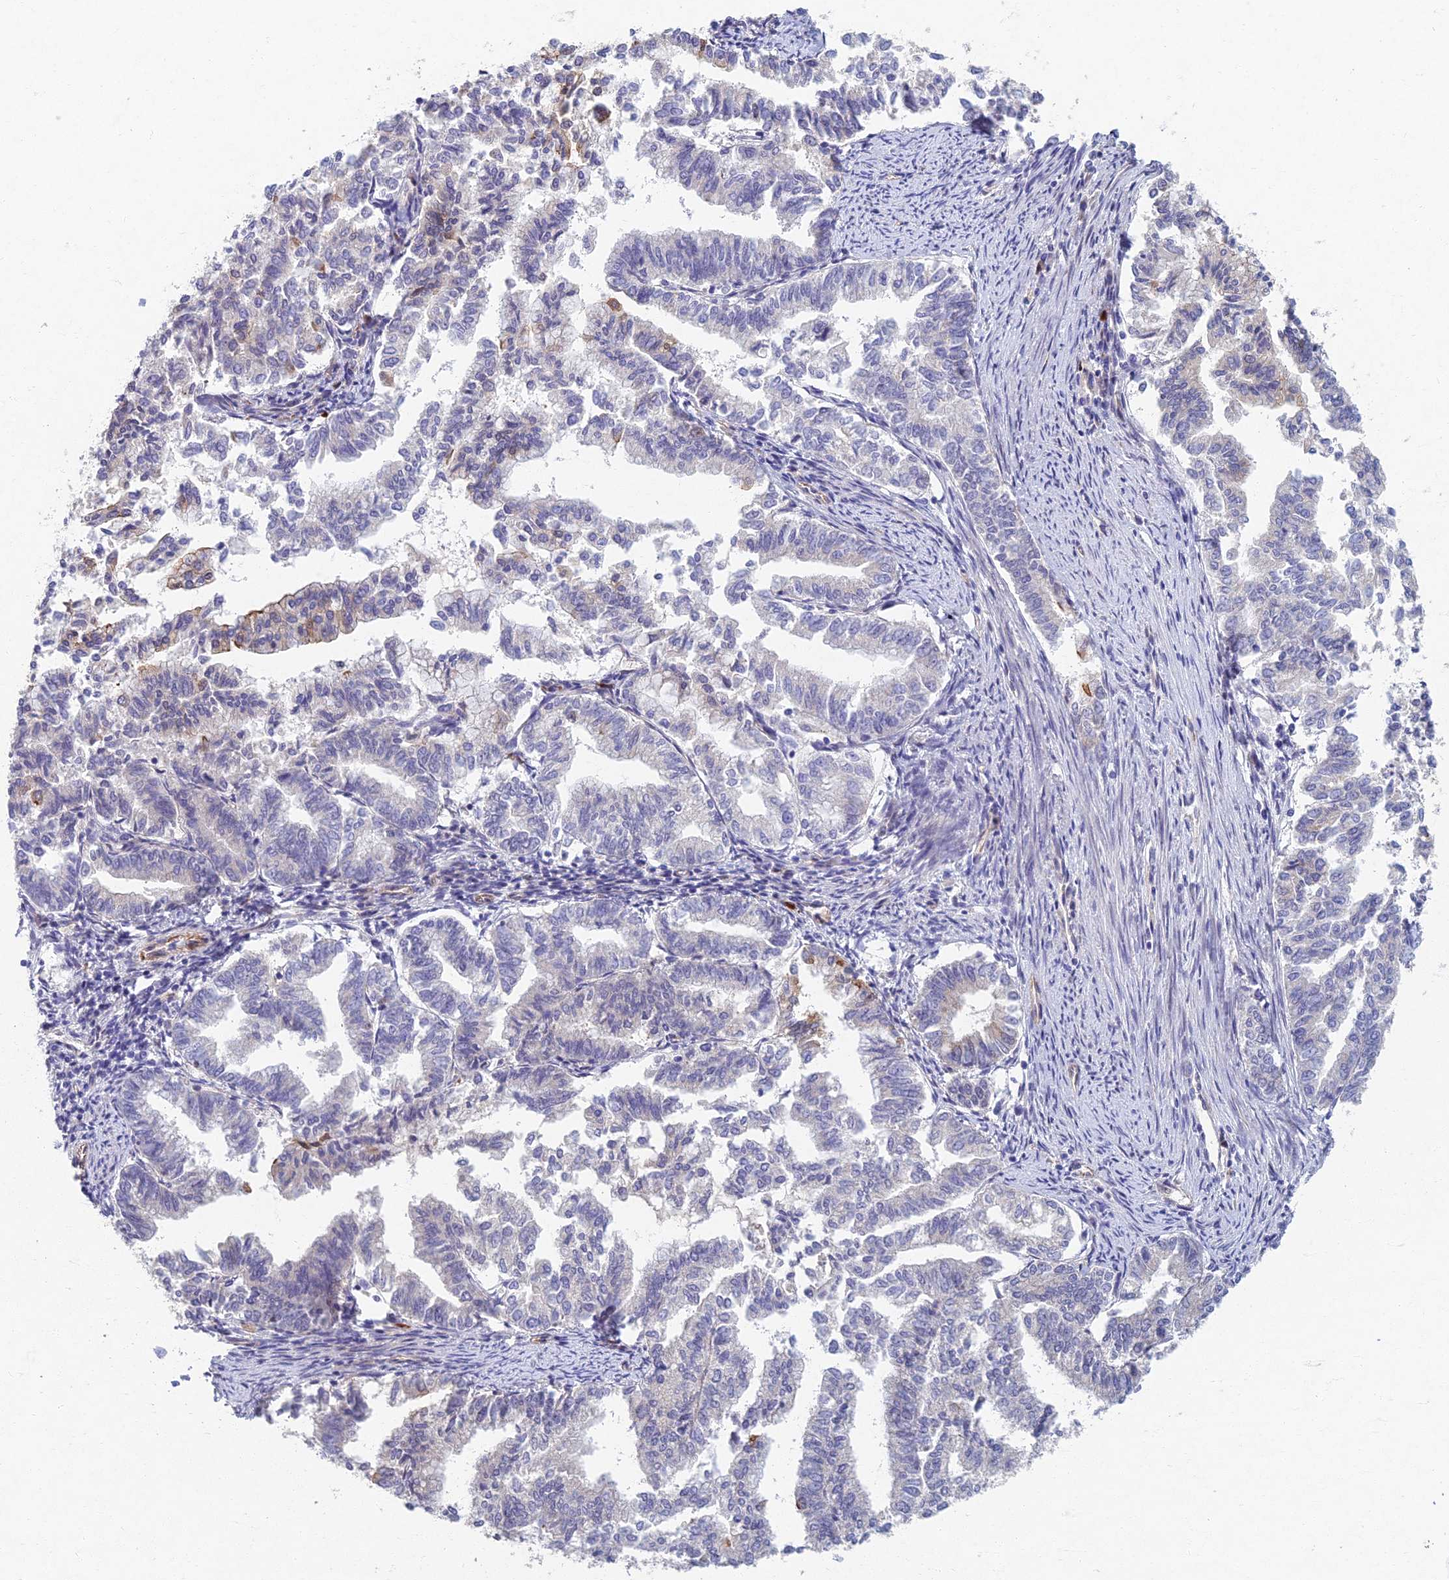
{"staining": {"intensity": "negative", "quantity": "none", "location": "none"}, "tissue": "endometrial cancer", "cell_type": "Tumor cells", "image_type": "cancer", "snomed": [{"axis": "morphology", "description": "Adenocarcinoma, NOS"}, {"axis": "topography", "description": "Endometrium"}], "caption": "High power microscopy image of an immunohistochemistry (IHC) histopathology image of endometrial cancer (adenocarcinoma), revealing no significant expression in tumor cells. (Brightfield microscopy of DAB immunohistochemistry at high magnification).", "gene": "RHBDL2", "patient": {"sex": "female", "age": 79}}